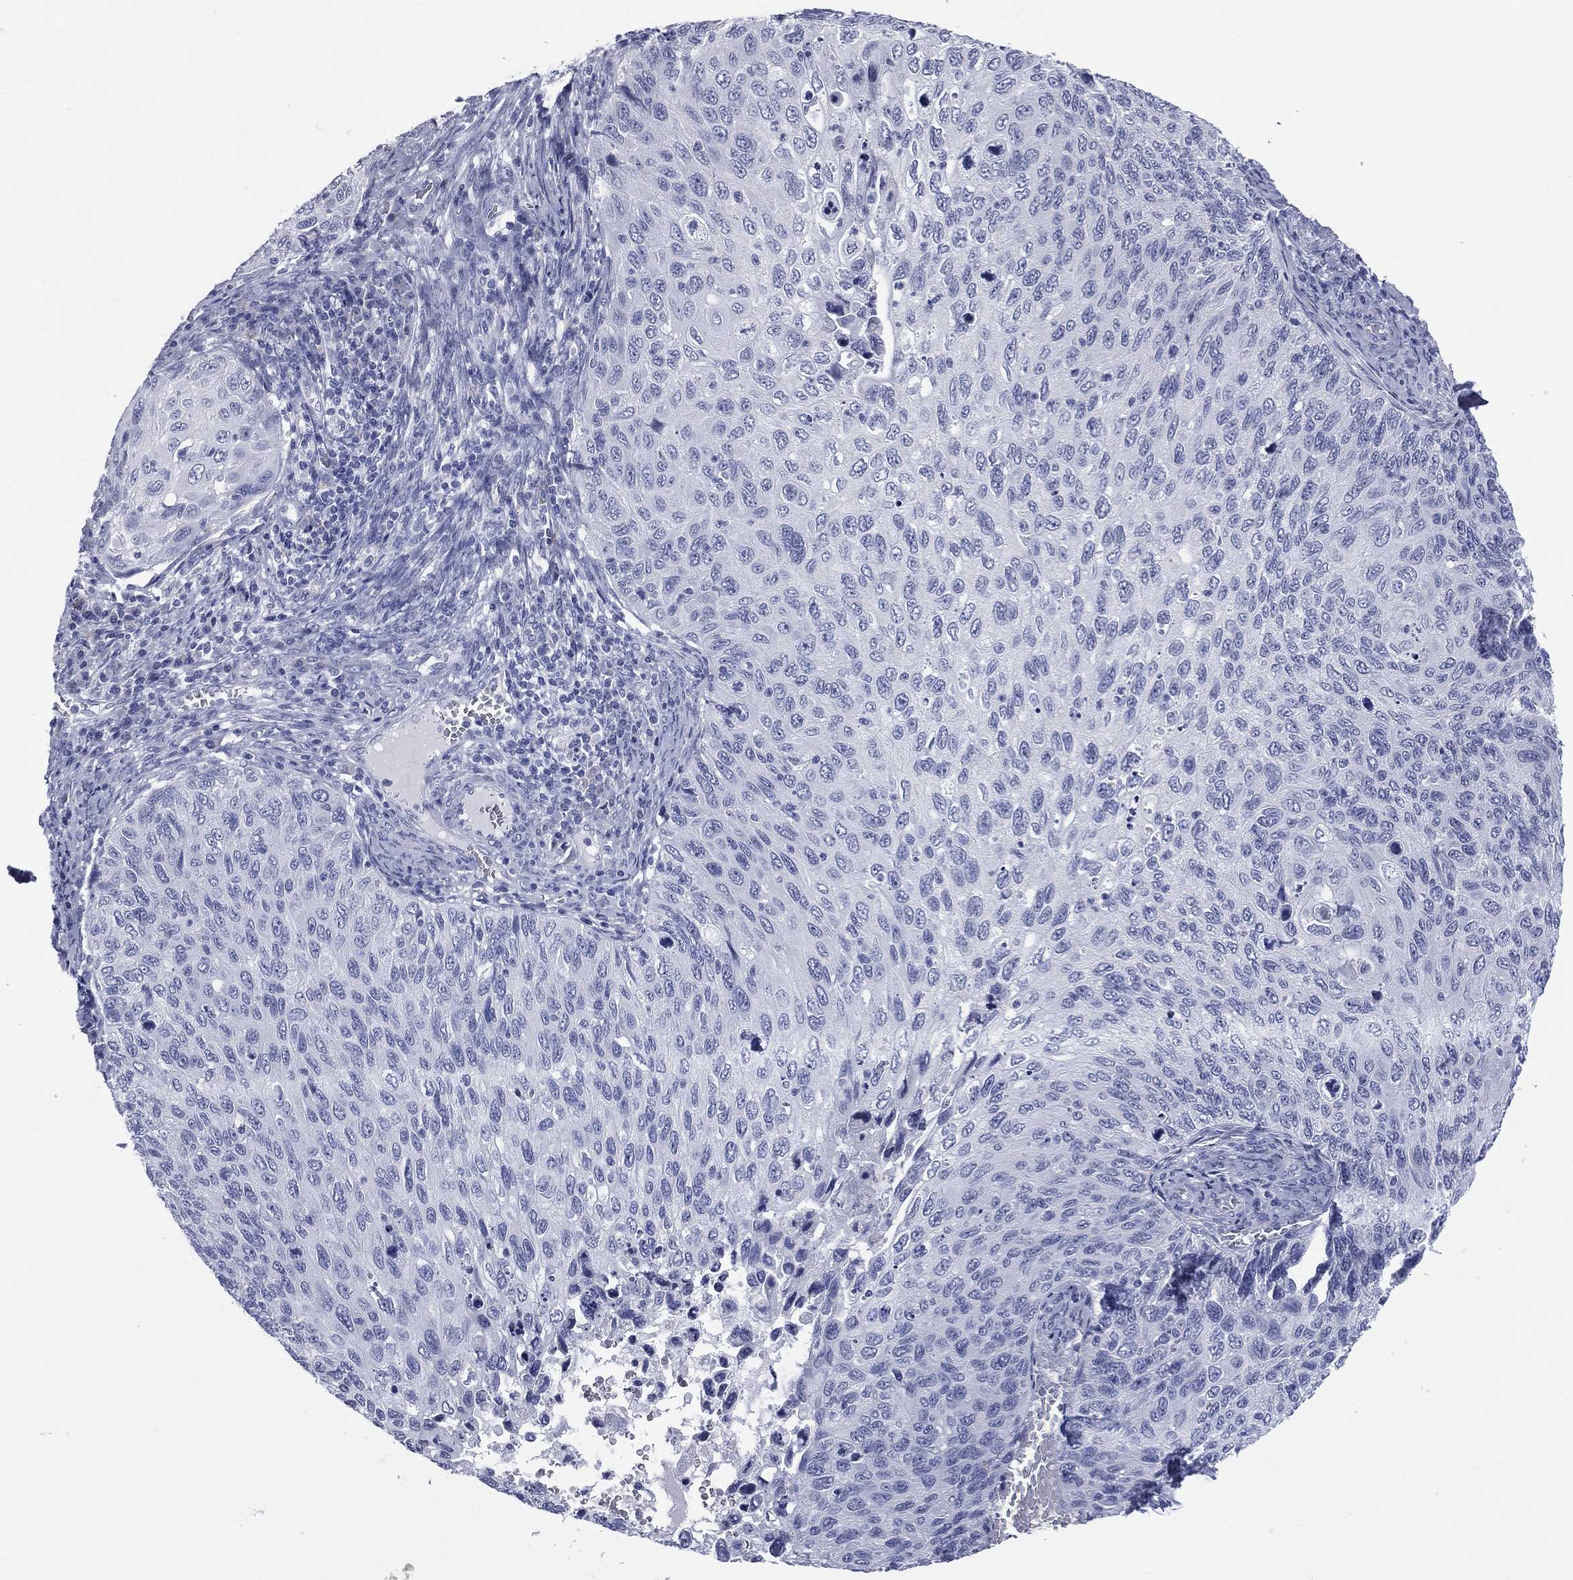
{"staining": {"intensity": "negative", "quantity": "none", "location": "none"}, "tissue": "cervical cancer", "cell_type": "Tumor cells", "image_type": "cancer", "snomed": [{"axis": "morphology", "description": "Squamous cell carcinoma, NOS"}, {"axis": "topography", "description": "Cervix"}], "caption": "IHC image of neoplastic tissue: cervical squamous cell carcinoma stained with DAB displays no significant protein positivity in tumor cells.", "gene": "MLN", "patient": {"sex": "female", "age": 70}}